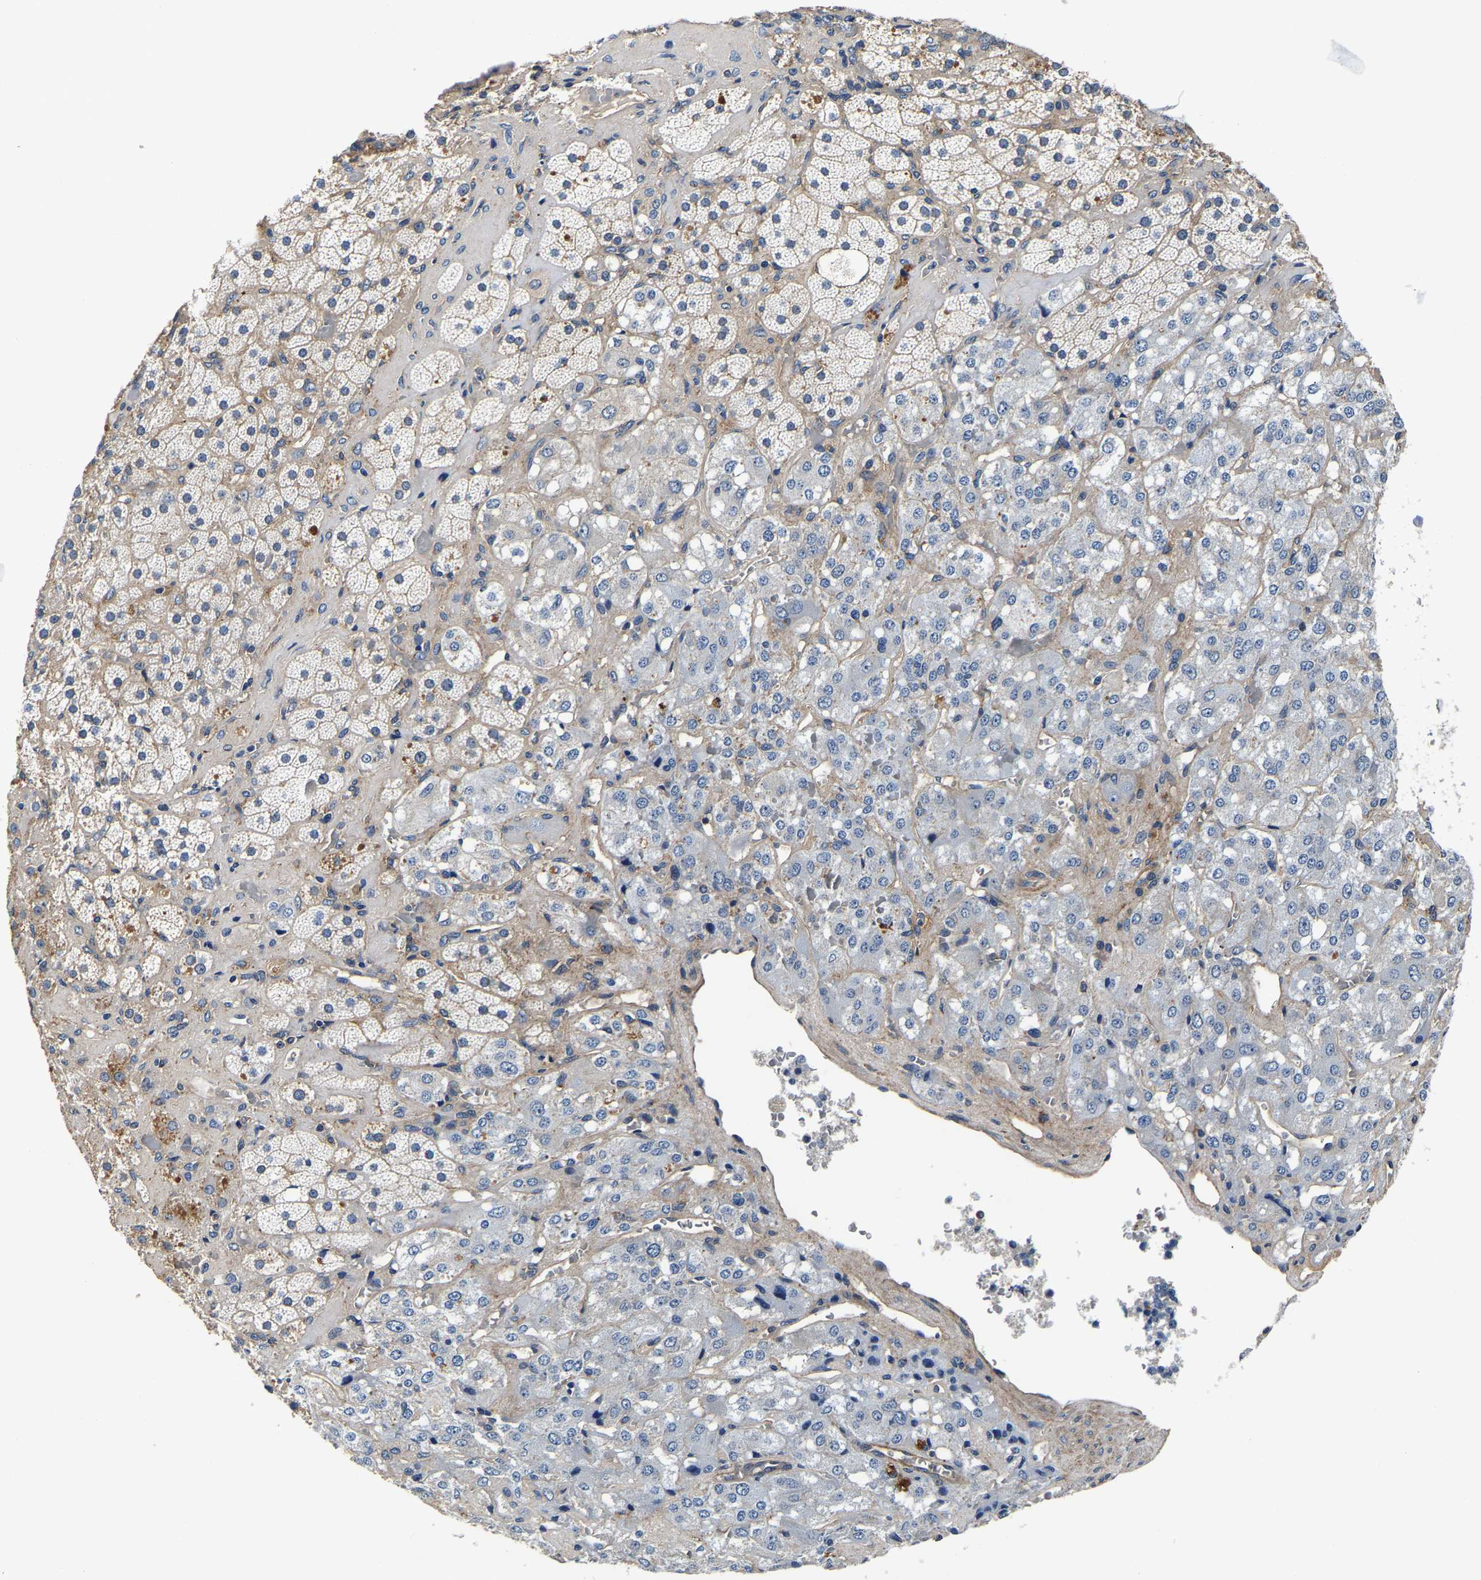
{"staining": {"intensity": "weak", "quantity": "25%-75%", "location": "cytoplasmic/membranous"}, "tissue": "adrenal gland", "cell_type": "Glandular cells", "image_type": "normal", "snomed": [{"axis": "morphology", "description": "Normal tissue, NOS"}, {"axis": "topography", "description": "Adrenal gland"}], "caption": "Immunohistochemistry (IHC) micrograph of benign adrenal gland: adrenal gland stained using immunohistochemistry shows low levels of weak protein expression localized specifically in the cytoplasmic/membranous of glandular cells, appearing as a cytoplasmic/membranous brown color.", "gene": "SH3GLB1", "patient": {"sex": "male", "age": 57}}